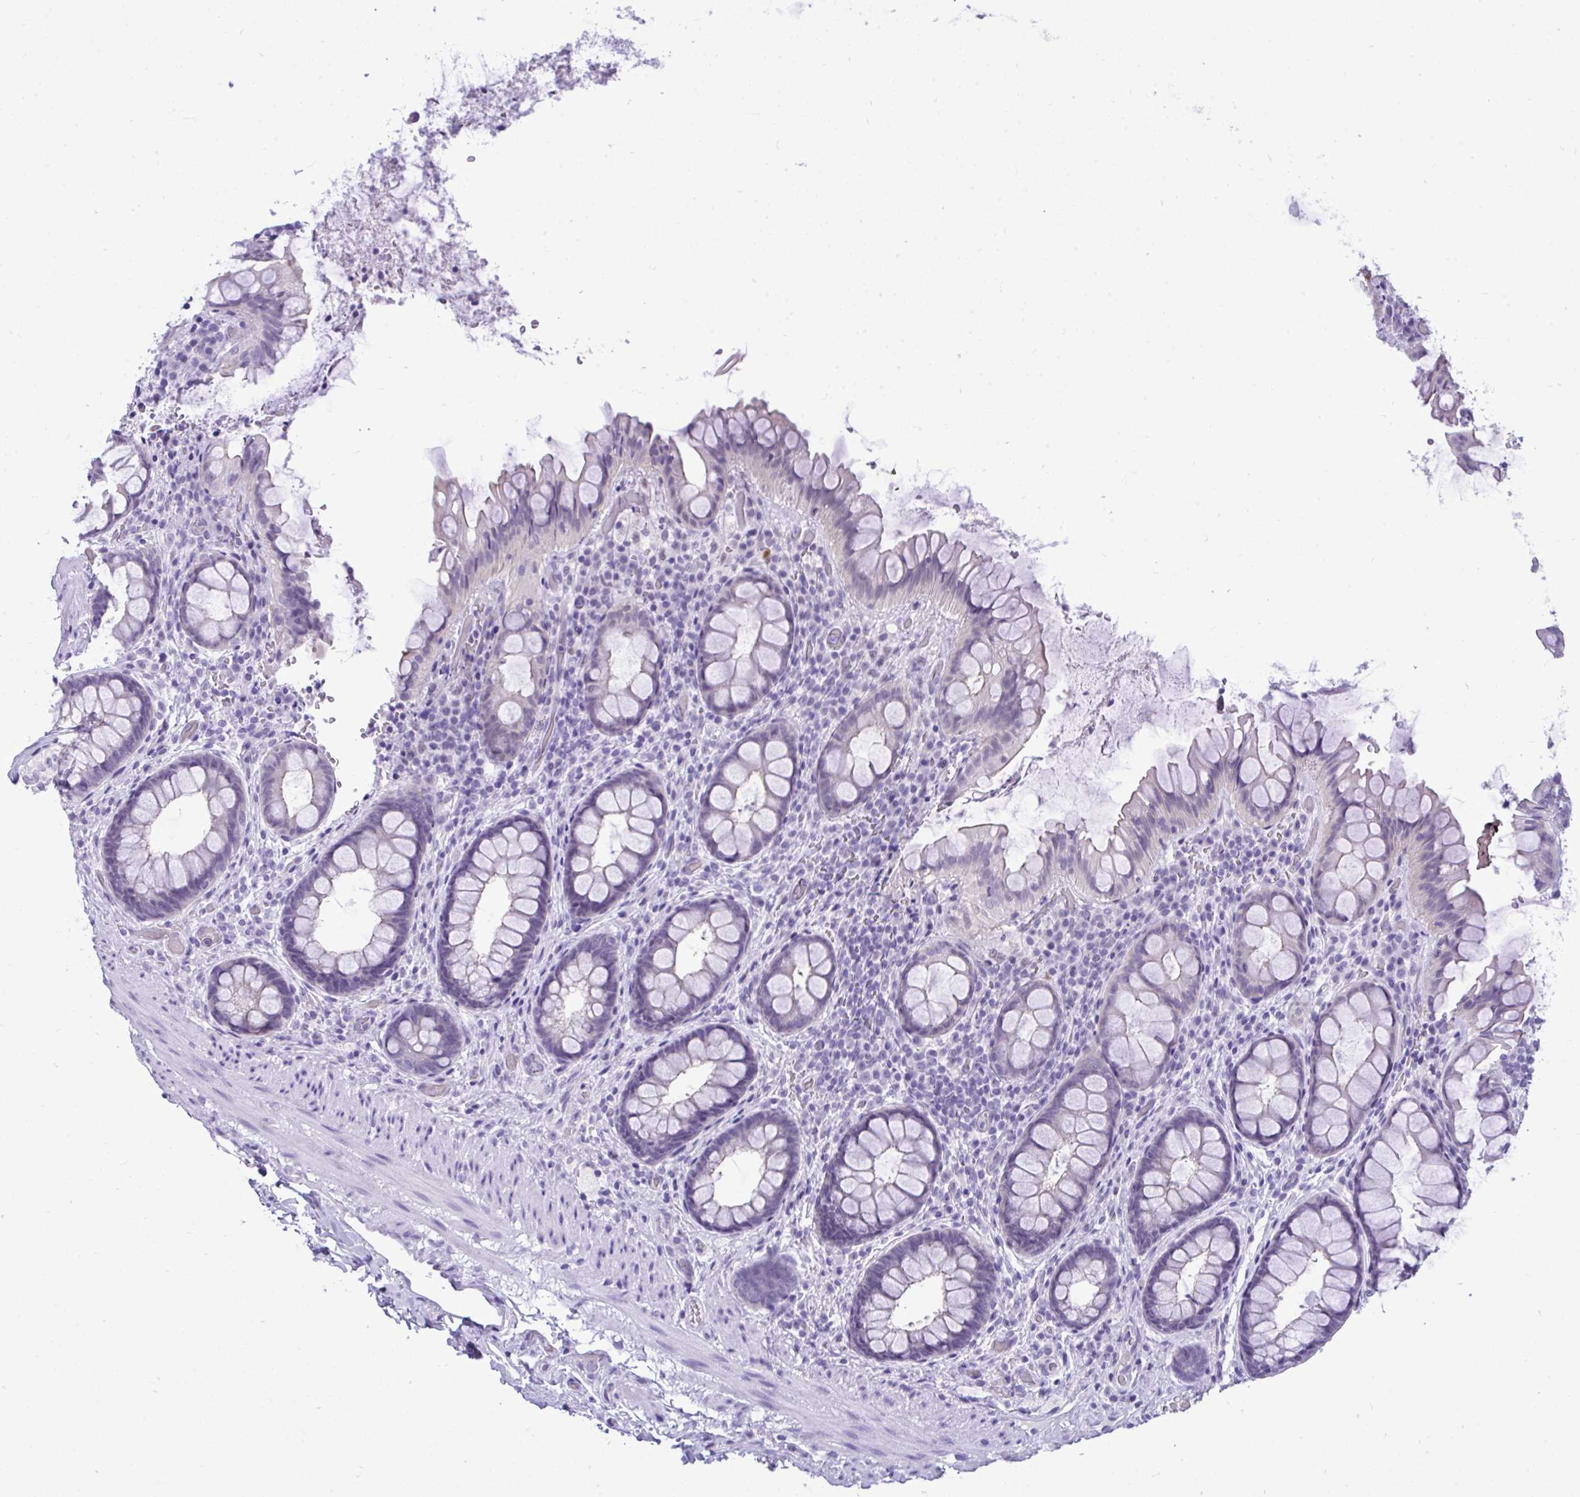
{"staining": {"intensity": "negative", "quantity": "none", "location": "none"}, "tissue": "rectum", "cell_type": "Glandular cells", "image_type": "normal", "snomed": [{"axis": "morphology", "description": "Normal tissue, NOS"}, {"axis": "topography", "description": "Rectum"}, {"axis": "topography", "description": "Peripheral nerve tissue"}], "caption": "Image shows no protein staining in glandular cells of normal rectum. Nuclei are stained in blue.", "gene": "PRM2", "patient": {"sex": "female", "age": 69}}